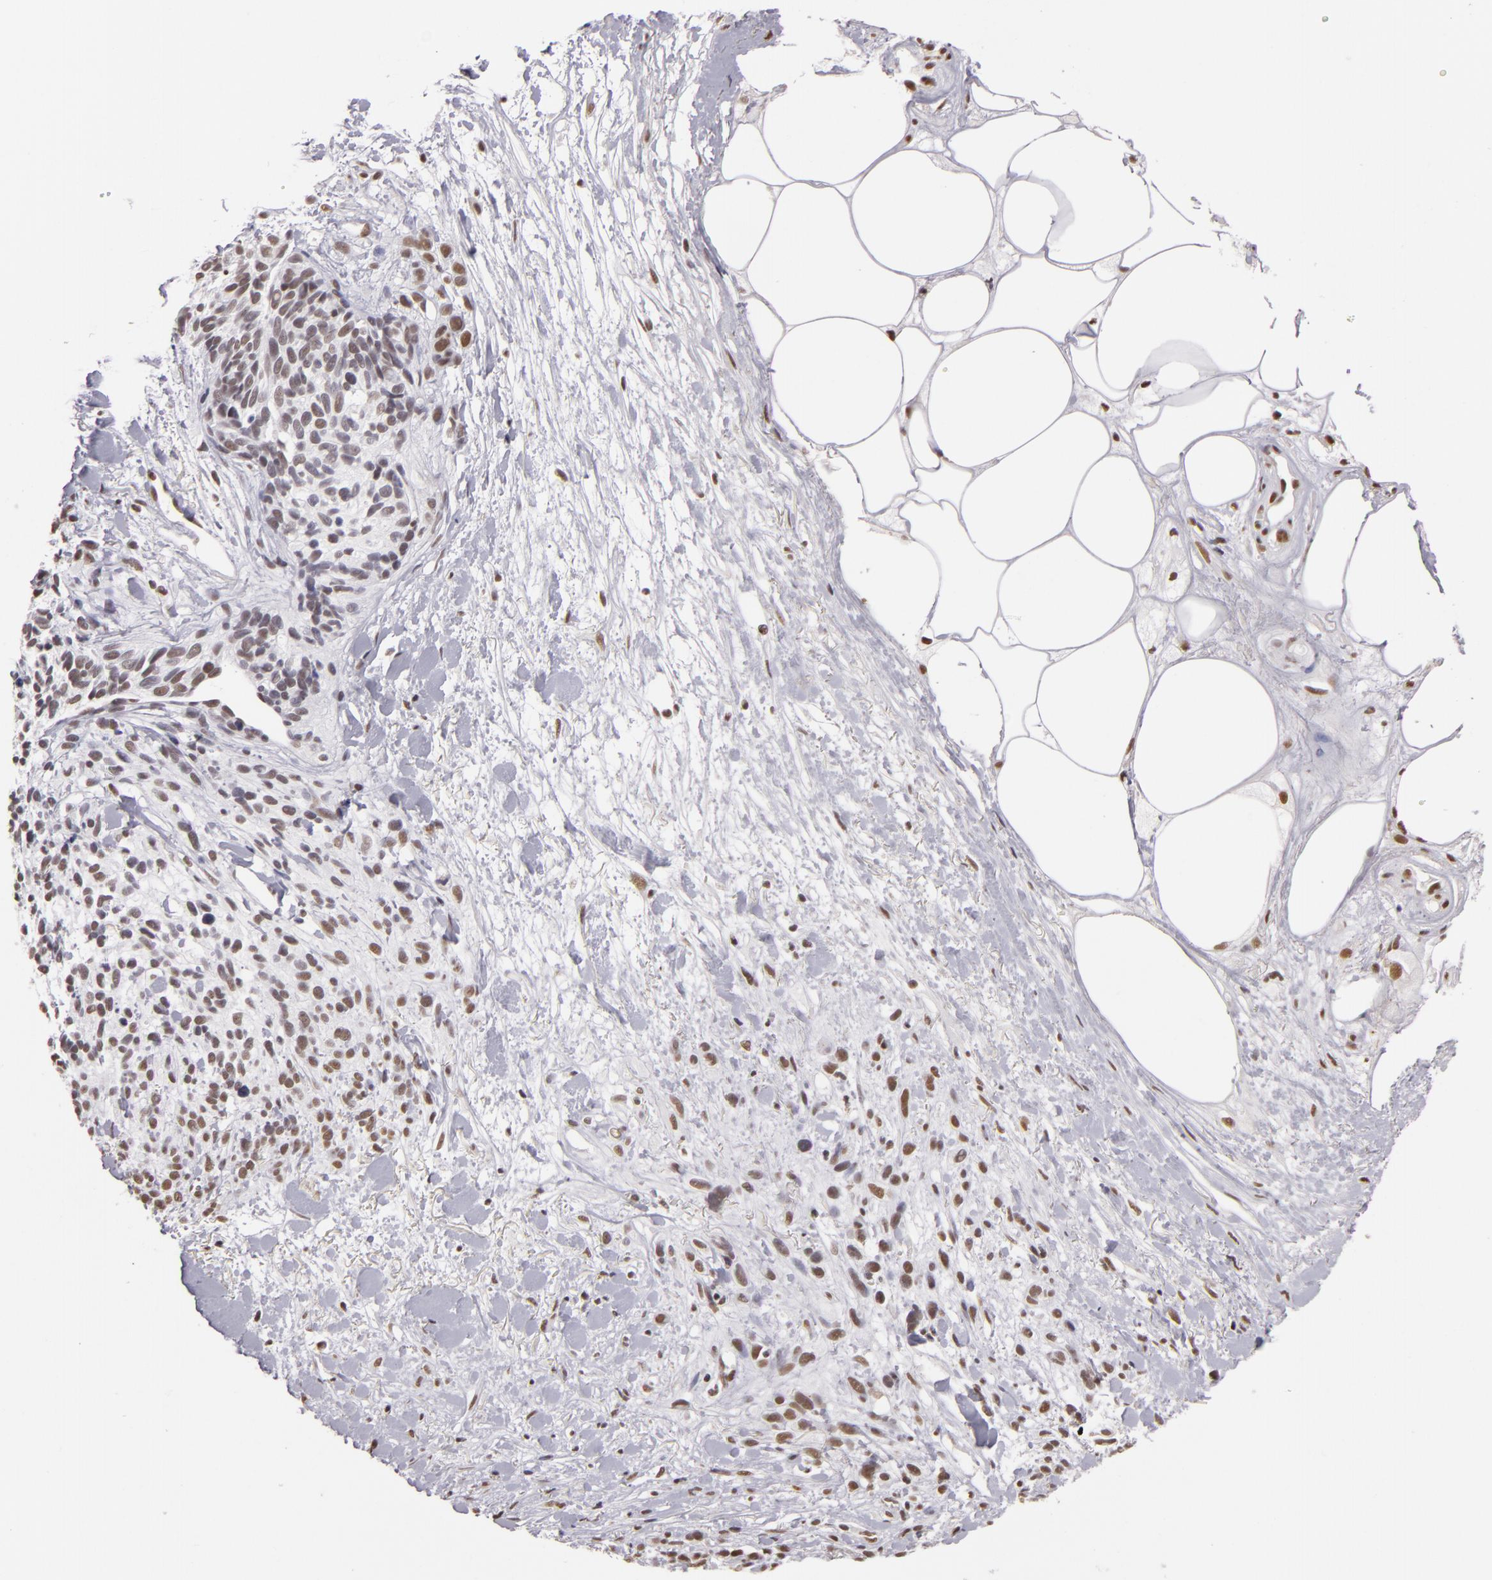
{"staining": {"intensity": "weak", "quantity": ">75%", "location": "nuclear"}, "tissue": "melanoma", "cell_type": "Tumor cells", "image_type": "cancer", "snomed": [{"axis": "morphology", "description": "Malignant melanoma, NOS"}, {"axis": "topography", "description": "Skin"}], "caption": "Weak nuclear staining for a protein is seen in approximately >75% of tumor cells of melanoma using immunohistochemistry.", "gene": "INTS6", "patient": {"sex": "female", "age": 85}}